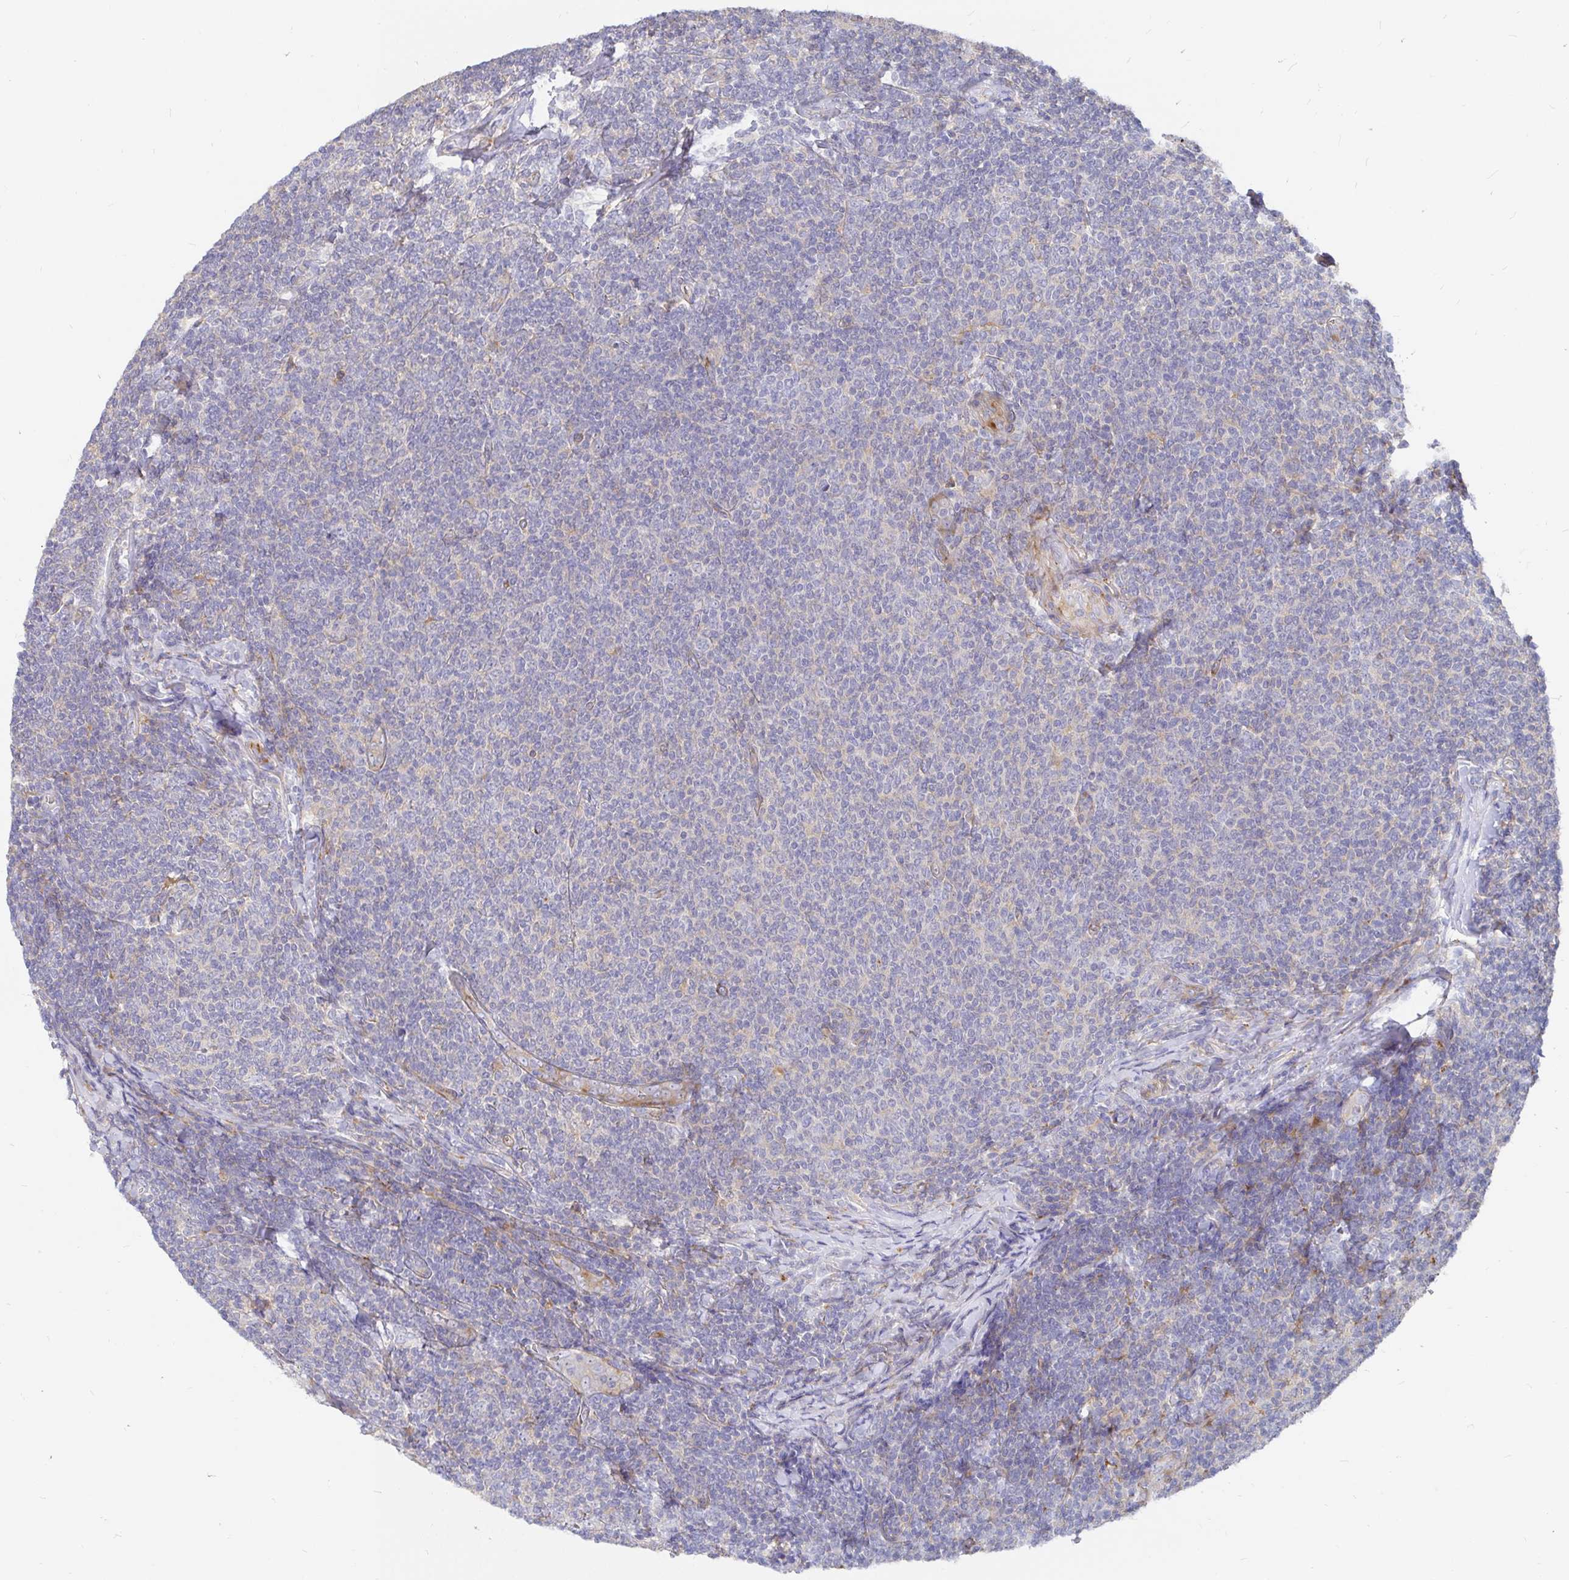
{"staining": {"intensity": "negative", "quantity": "none", "location": "none"}, "tissue": "lymphoma", "cell_type": "Tumor cells", "image_type": "cancer", "snomed": [{"axis": "morphology", "description": "Malignant lymphoma, non-Hodgkin's type, Low grade"}, {"axis": "topography", "description": "Lymph node"}], "caption": "Immunohistochemistry micrograph of neoplastic tissue: low-grade malignant lymphoma, non-Hodgkin's type stained with DAB (3,3'-diaminobenzidine) exhibits no significant protein staining in tumor cells.", "gene": "KCTD19", "patient": {"sex": "male", "age": 52}}